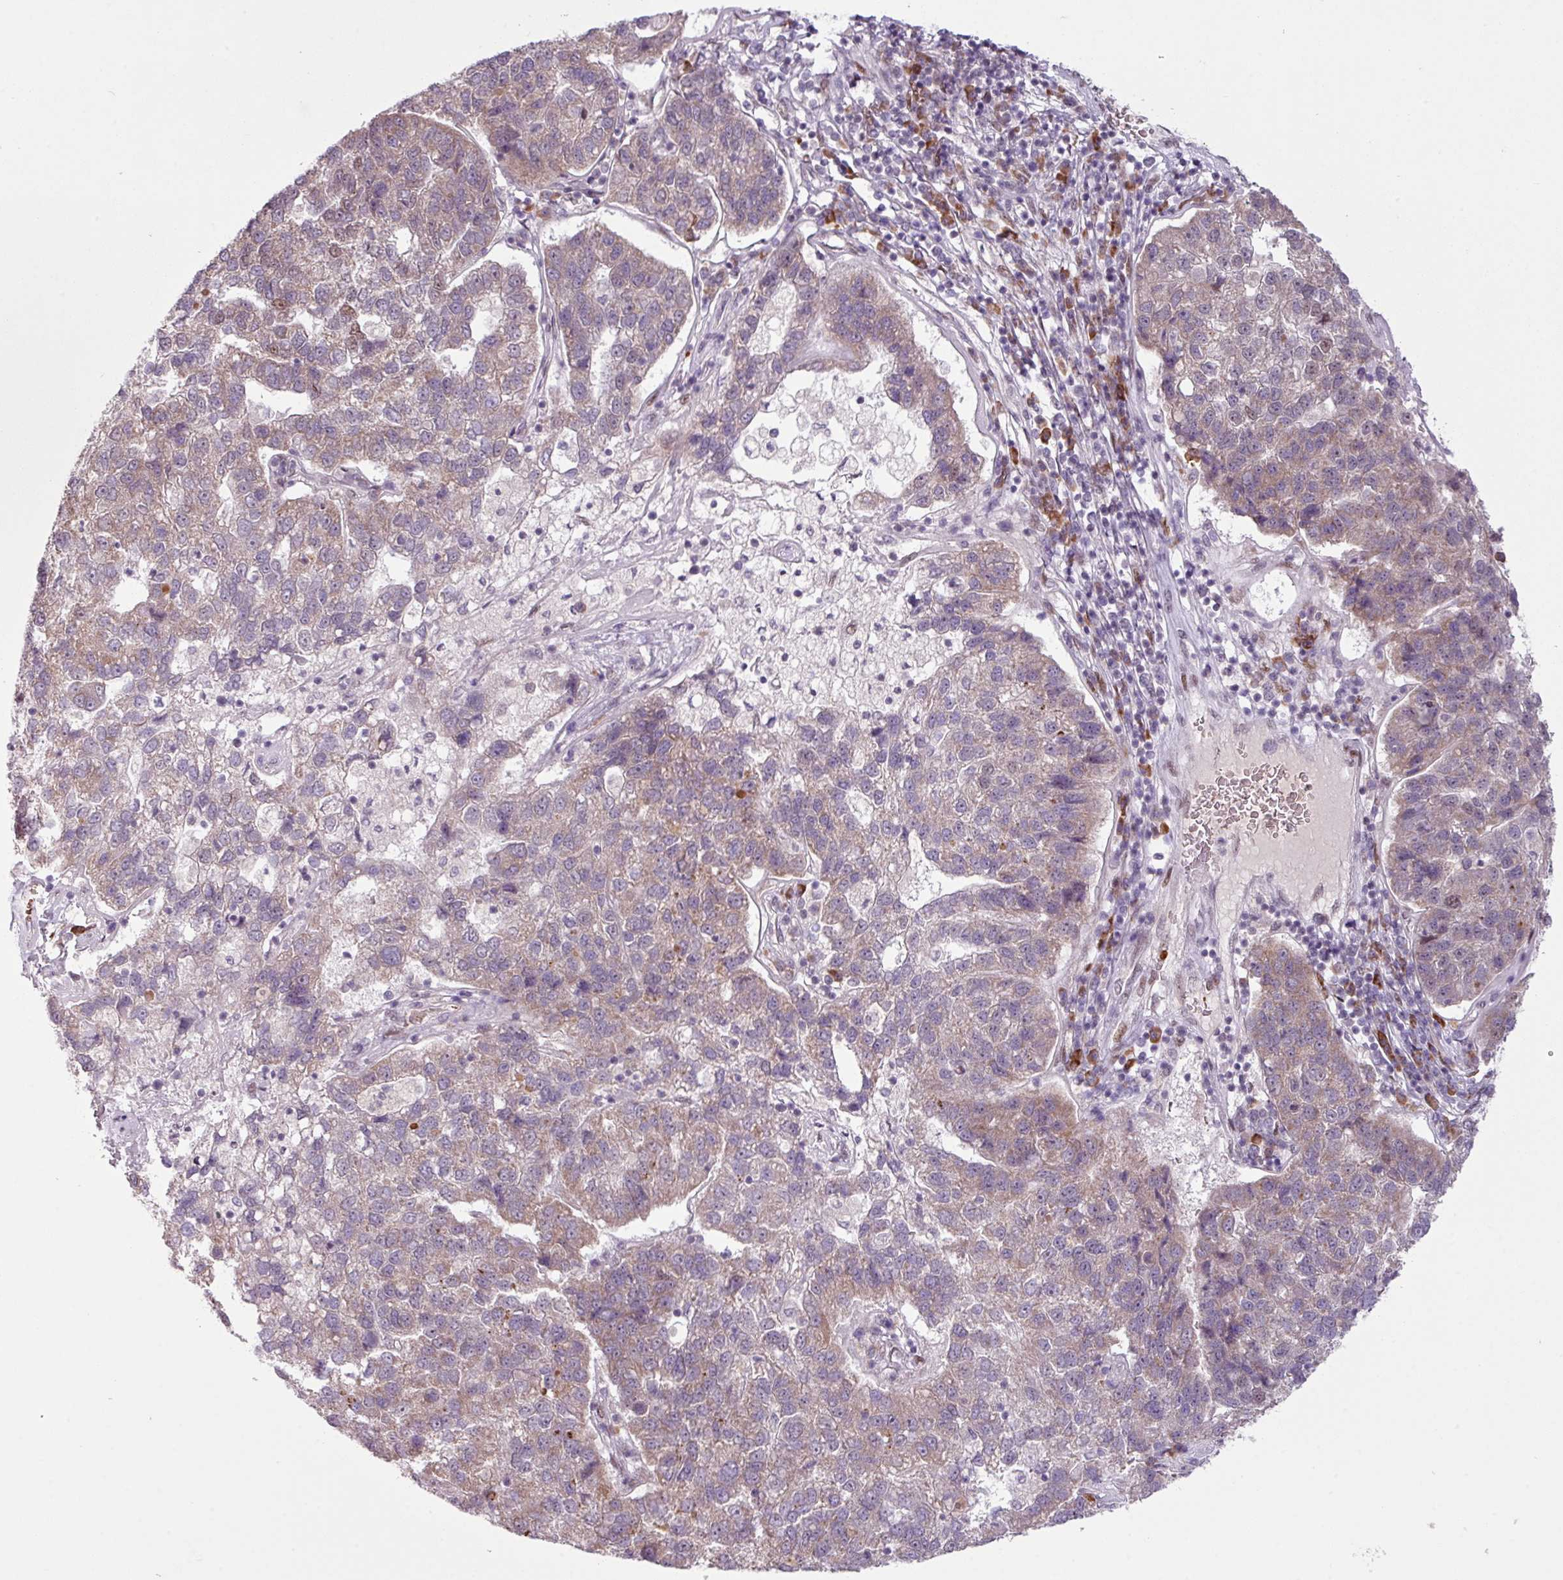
{"staining": {"intensity": "weak", "quantity": "25%-75%", "location": "cytoplasmic/membranous"}, "tissue": "pancreatic cancer", "cell_type": "Tumor cells", "image_type": "cancer", "snomed": [{"axis": "morphology", "description": "Adenocarcinoma, NOS"}, {"axis": "topography", "description": "Pancreas"}], "caption": "Immunohistochemical staining of human adenocarcinoma (pancreatic) shows low levels of weak cytoplasmic/membranous protein positivity in about 25%-75% of tumor cells. (brown staining indicates protein expression, while blue staining denotes nuclei).", "gene": "PRDM5", "patient": {"sex": "female", "age": 61}}